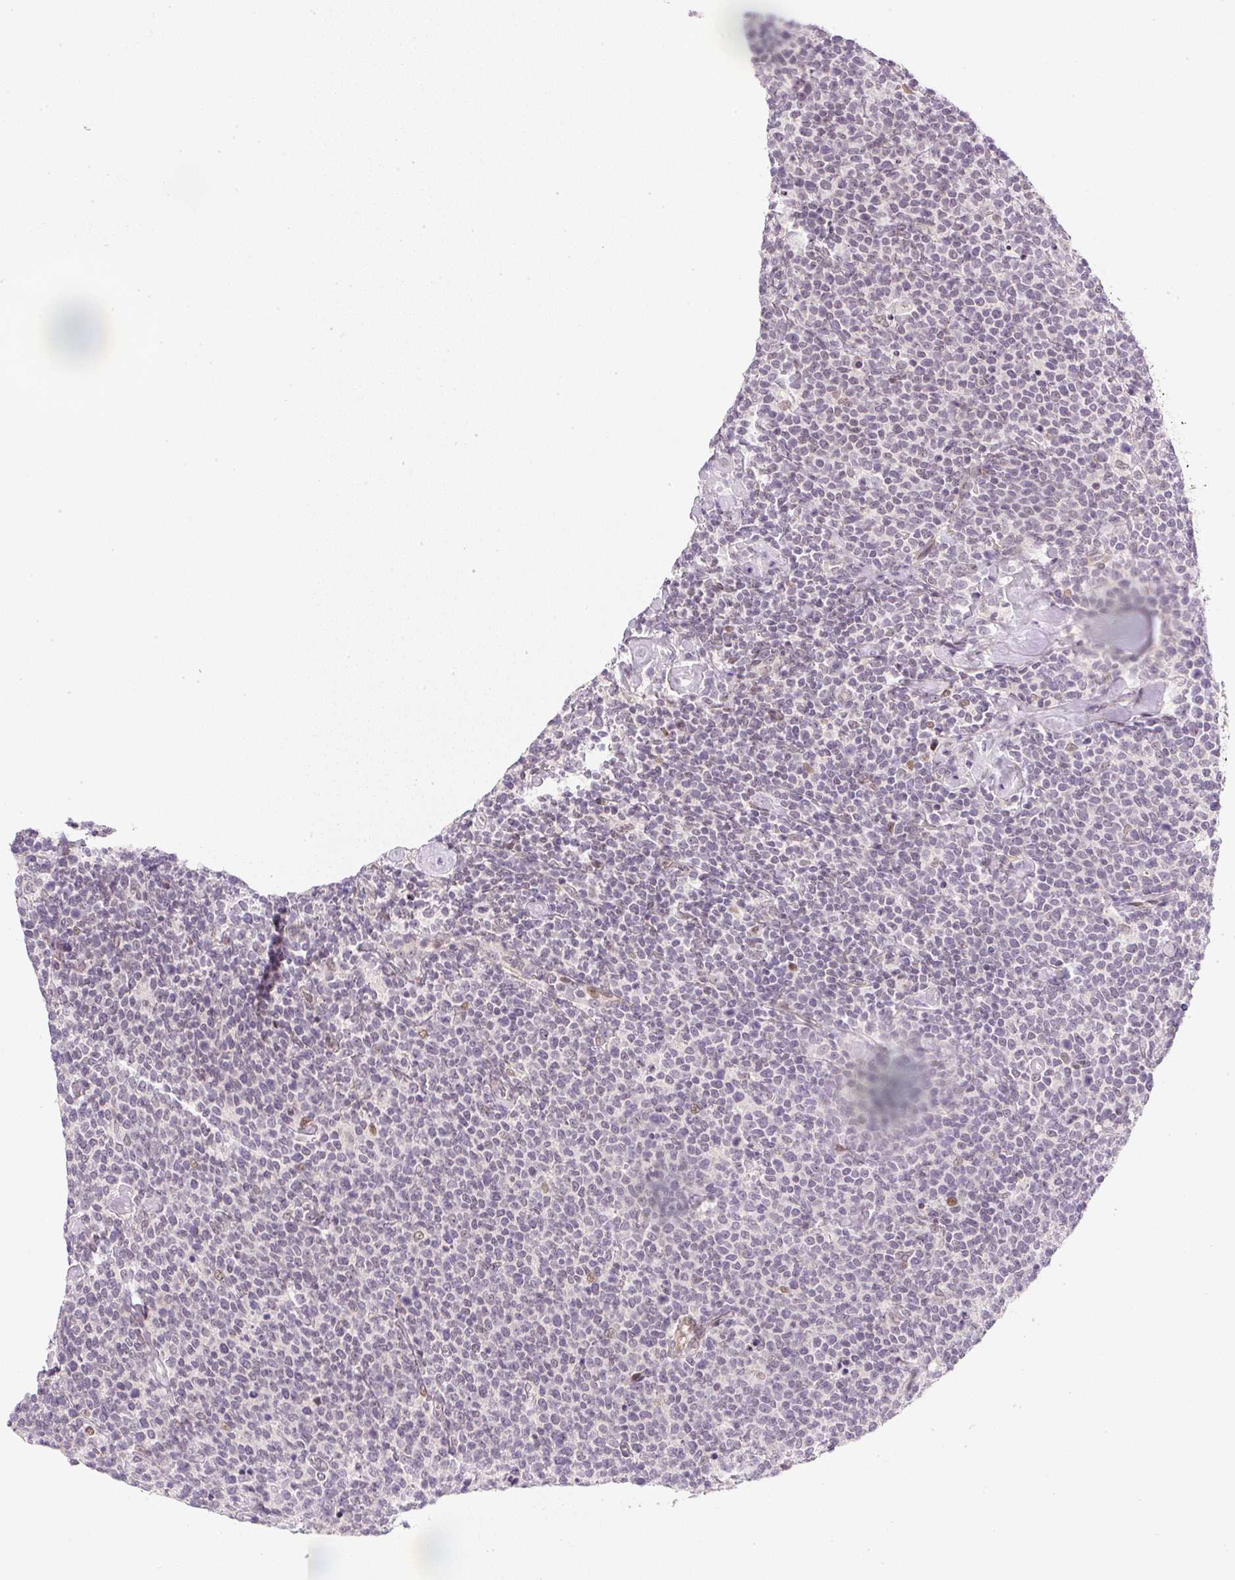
{"staining": {"intensity": "negative", "quantity": "none", "location": "none"}, "tissue": "lymphoma", "cell_type": "Tumor cells", "image_type": "cancer", "snomed": [{"axis": "morphology", "description": "Malignant lymphoma, non-Hodgkin's type, High grade"}, {"axis": "topography", "description": "Lymph node"}], "caption": "Histopathology image shows no protein staining in tumor cells of high-grade malignant lymphoma, non-Hodgkin's type tissue.", "gene": "DPPA4", "patient": {"sex": "male", "age": 61}}